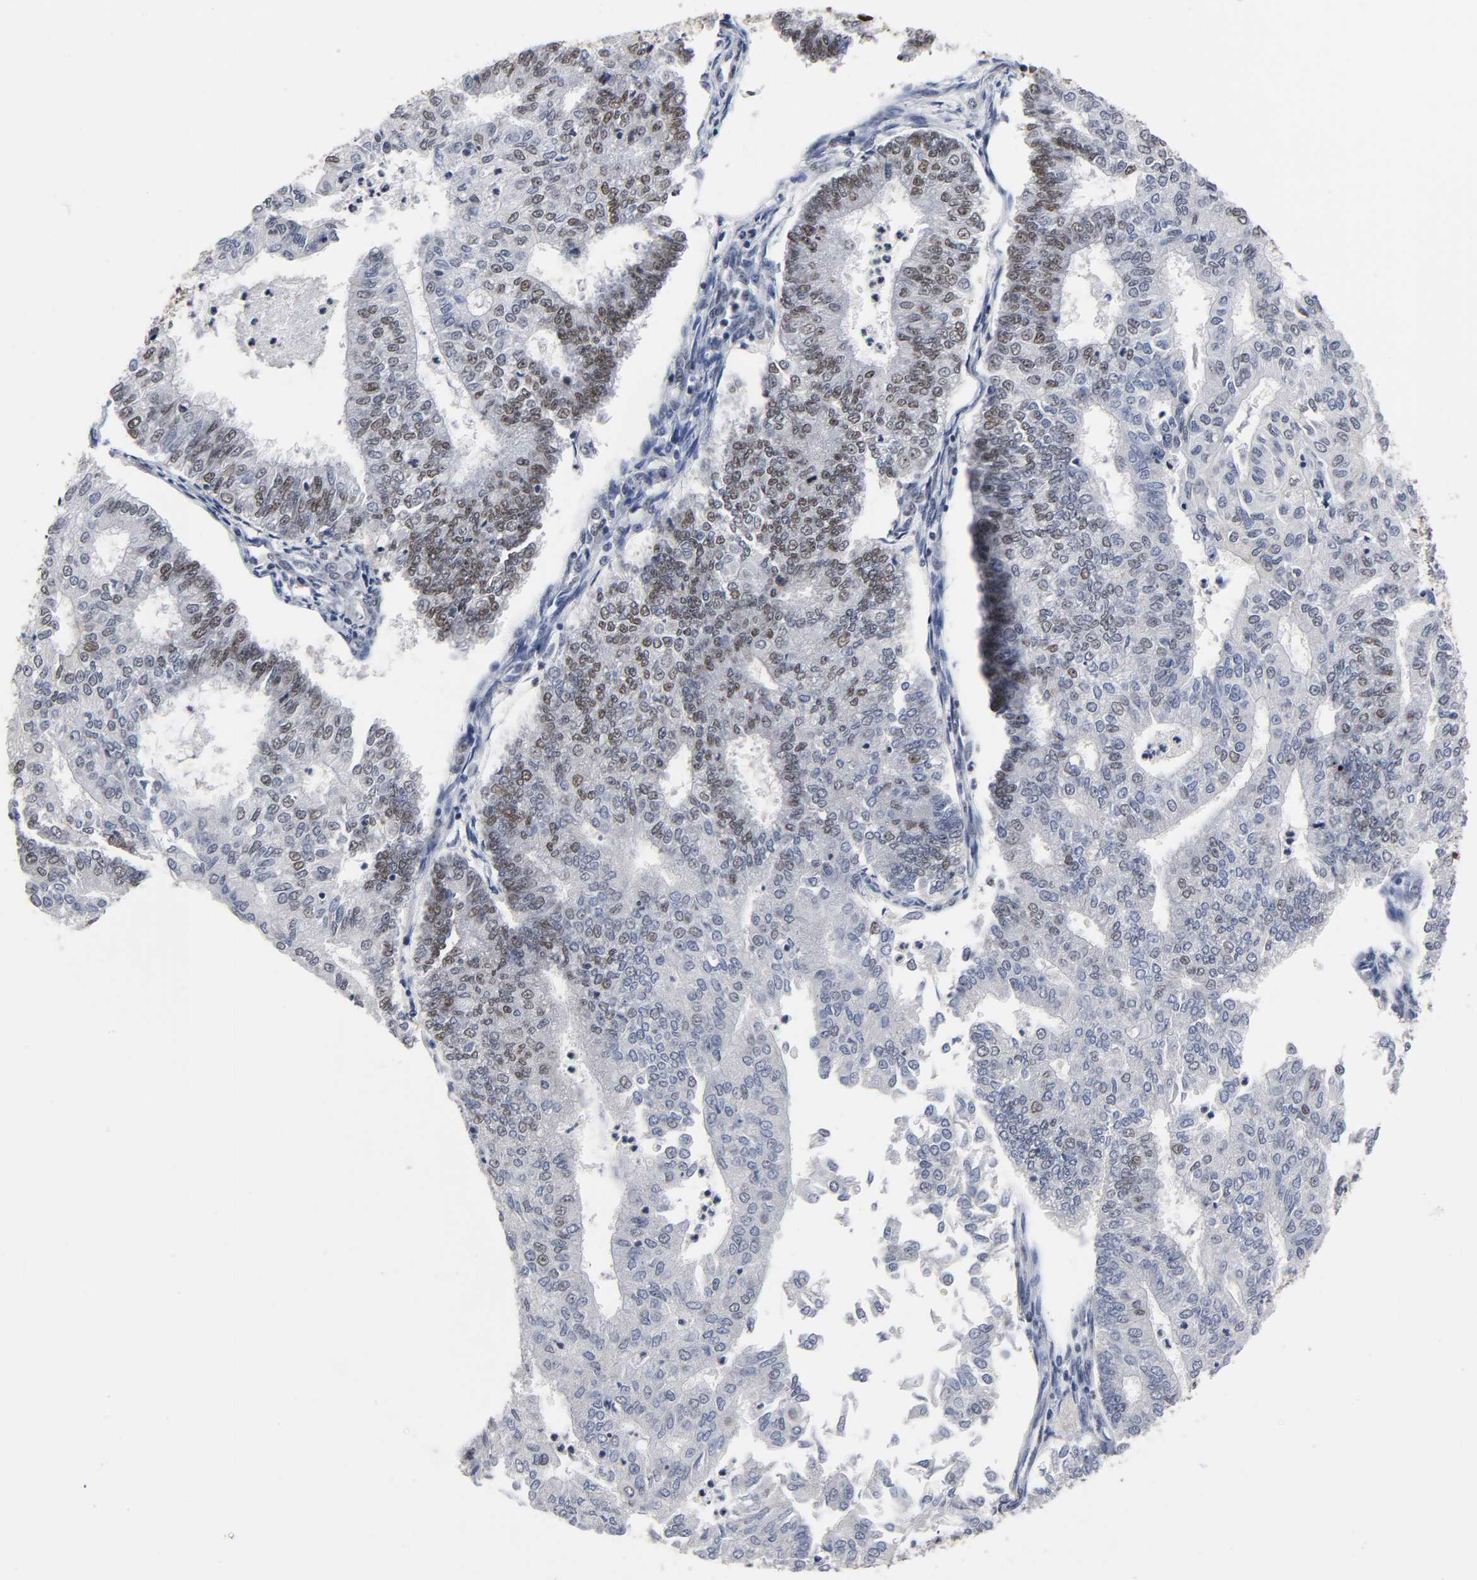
{"staining": {"intensity": "weak", "quantity": "25%-75%", "location": "nuclear"}, "tissue": "endometrial cancer", "cell_type": "Tumor cells", "image_type": "cancer", "snomed": [{"axis": "morphology", "description": "Adenocarcinoma, NOS"}, {"axis": "topography", "description": "Endometrium"}], "caption": "Protein staining displays weak nuclear staining in about 25%-75% of tumor cells in endometrial cancer (adenocarcinoma).", "gene": "TRIM33", "patient": {"sex": "female", "age": 59}}